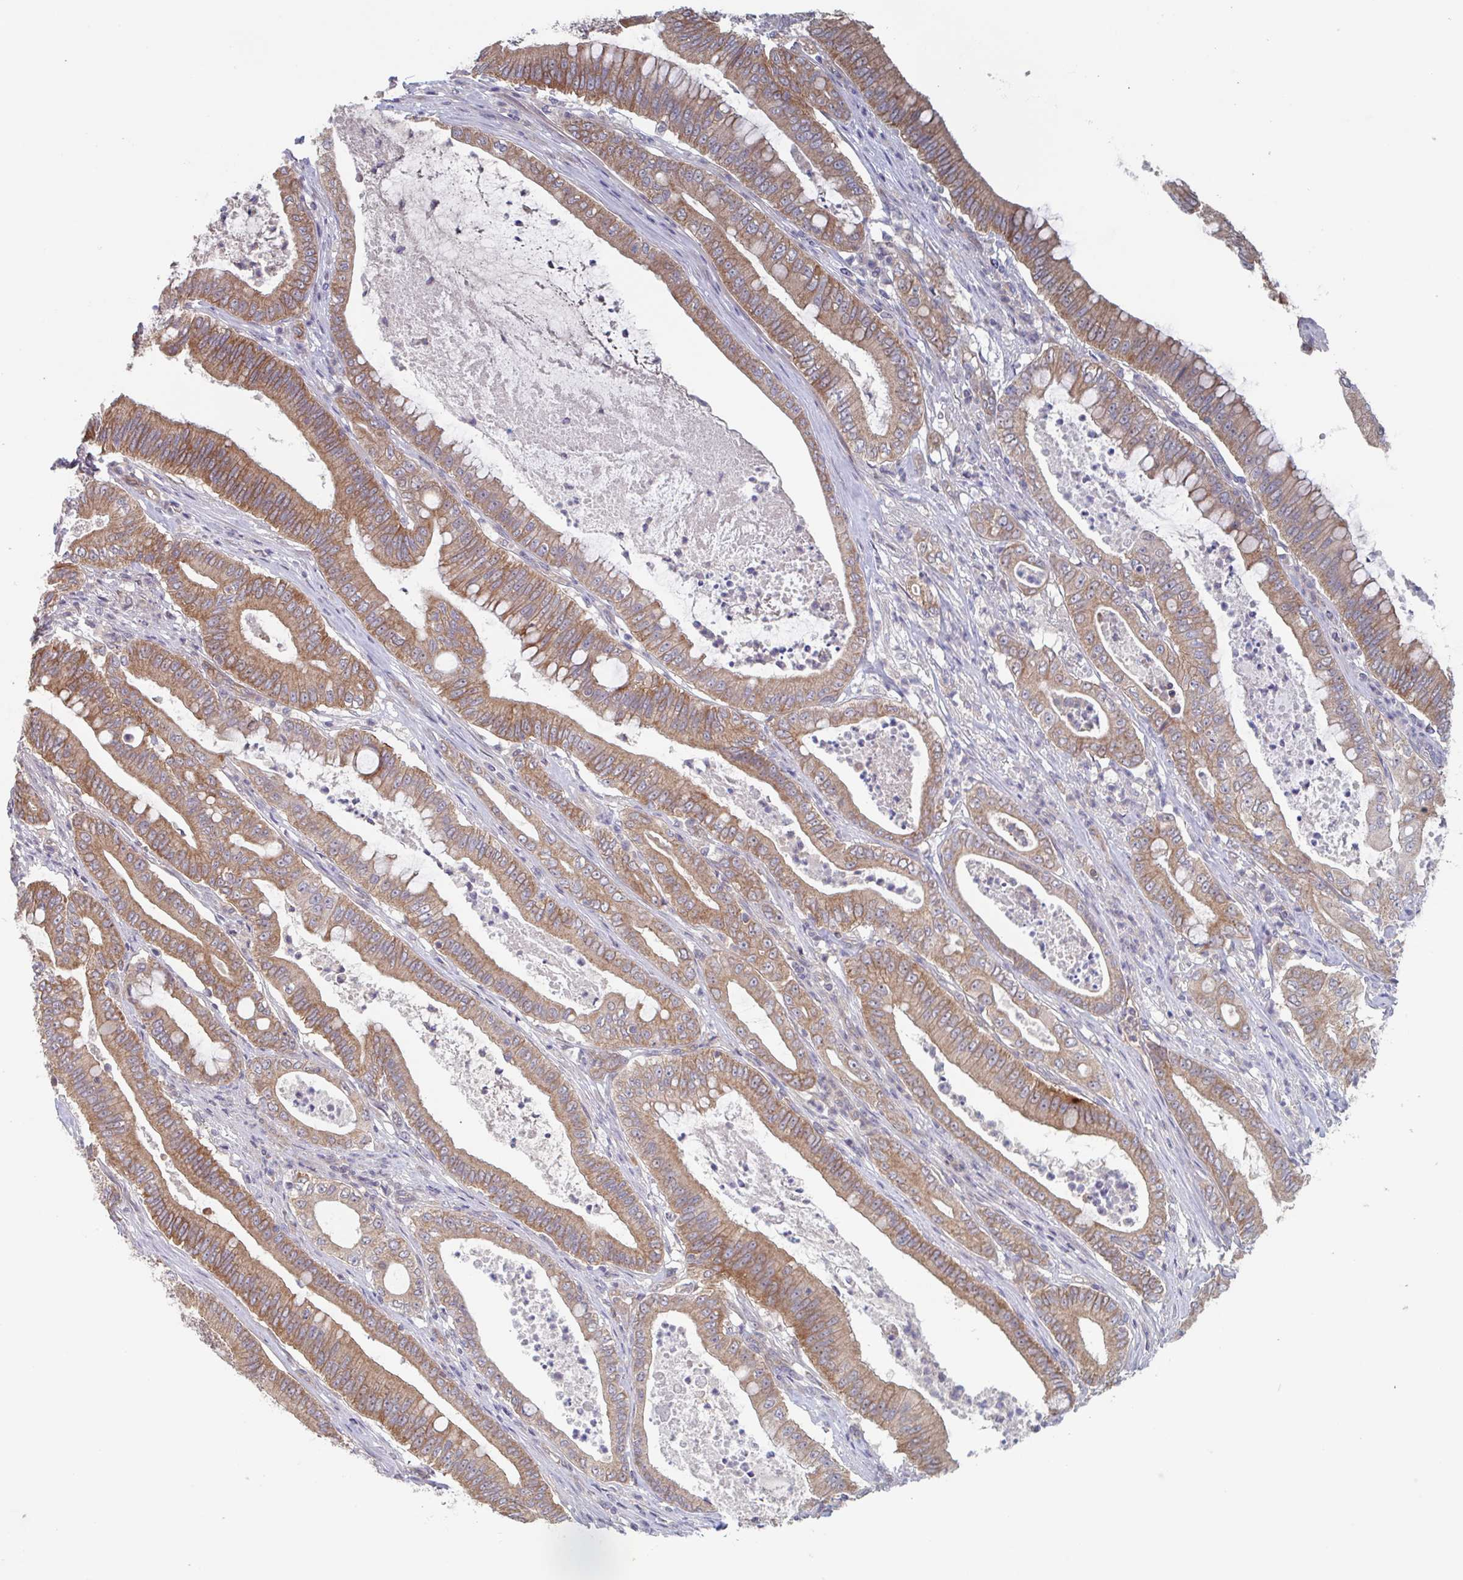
{"staining": {"intensity": "moderate", "quantity": ">75%", "location": "cytoplasmic/membranous"}, "tissue": "pancreatic cancer", "cell_type": "Tumor cells", "image_type": "cancer", "snomed": [{"axis": "morphology", "description": "Adenocarcinoma, NOS"}, {"axis": "topography", "description": "Pancreas"}], "caption": "There is medium levels of moderate cytoplasmic/membranous expression in tumor cells of adenocarcinoma (pancreatic), as demonstrated by immunohistochemical staining (brown color).", "gene": "SURF1", "patient": {"sex": "male", "age": 71}}